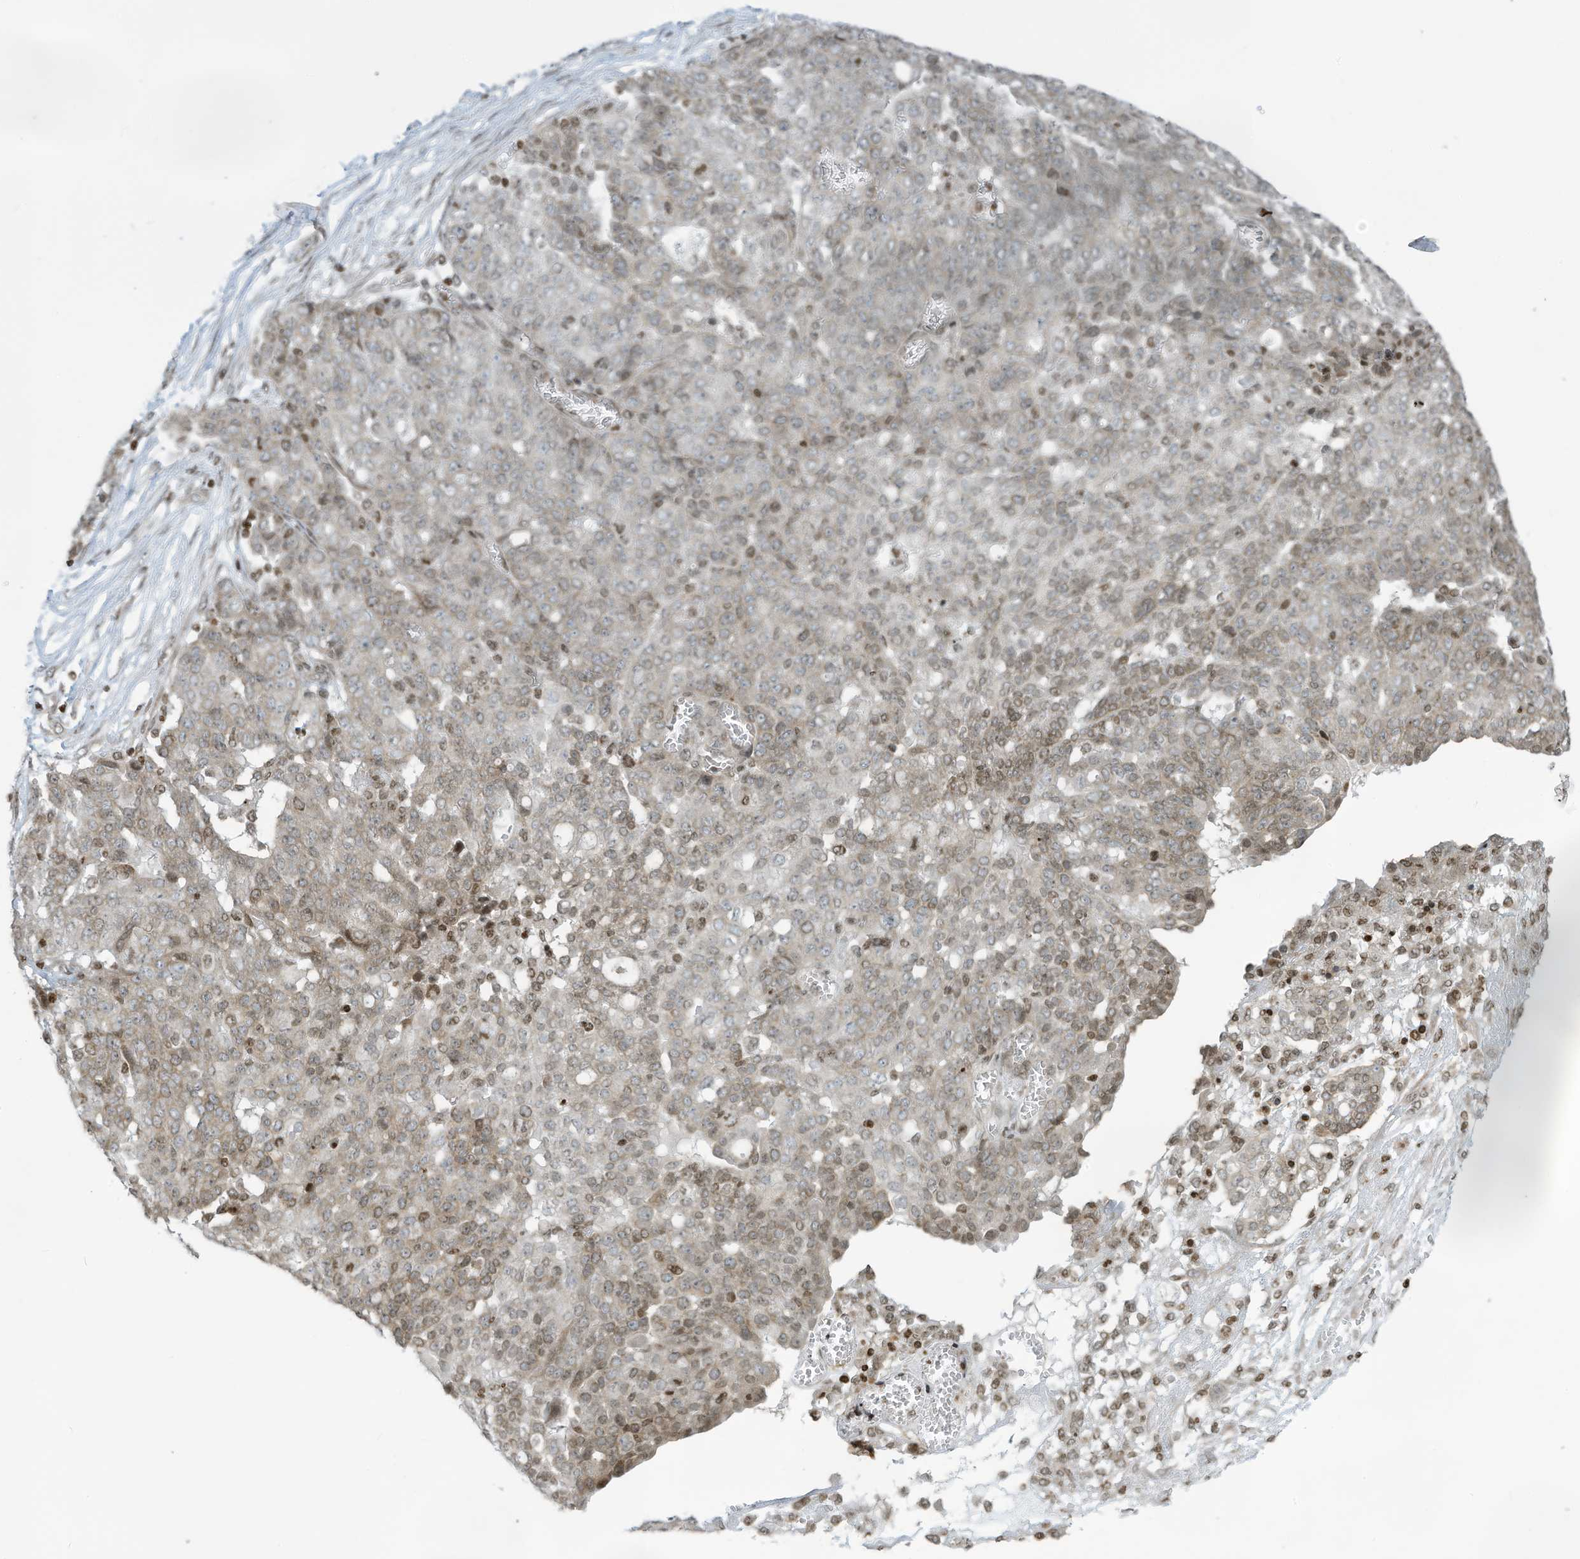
{"staining": {"intensity": "weak", "quantity": "<25%", "location": "cytoplasmic/membranous,nuclear"}, "tissue": "ovarian cancer", "cell_type": "Tumor cells", "image_type": "cancer", "snomed": [{"axis": "morphology", "description": "Cystadenocarcinoma, serous, NOS"}, {"axis": "topography", "description": "Soft tissue"}, {"axis": "topography", "description": "Ovary"}], "caption": "Immunohistochemistry micrograph of neoplastic tissue: ovarian serous cystadenocarcinoma stained with DAB demonstrates no significant protein positivity in tumor cells.", "gene": "ADI1", "patient": {"sex": "female", "age": 57}}